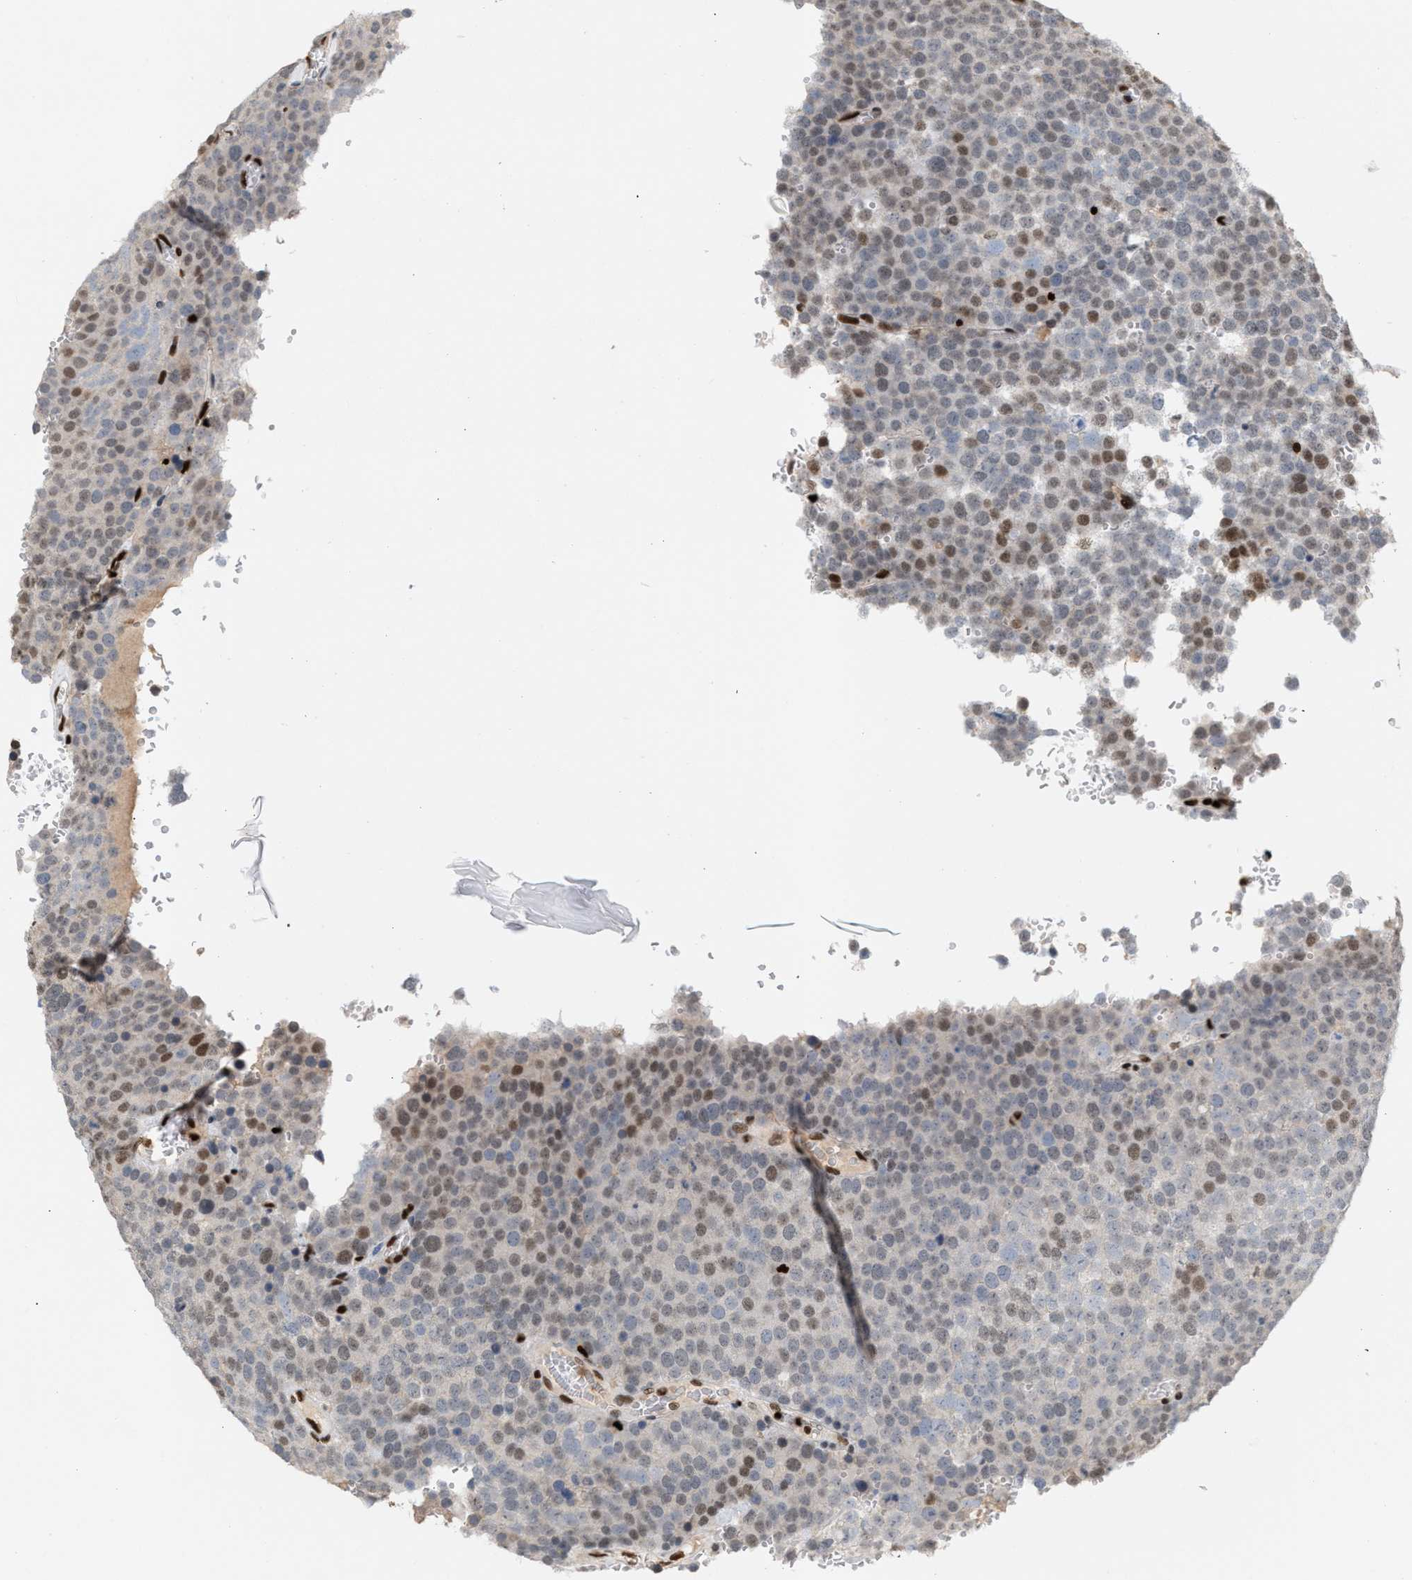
{"staining": {"intensity": "weak", "quantity": "25%-75%", "location": "nuclear"}, "tissue": "testis cancer", "cell_type": "Tumor cells", "image_type": "cancer", "snomed": [{"axis": "morphology", "description": "Seminoma, NOS"}, {"axis": "topography", "description": "Testis"}], "caption": "Immunohistochemical staining of human seminoma (testis) shows low levels of weak nuclear protein expression in approximately 25%-75% of tumor cells.", "gene": "RNASEK-C17orf49", "patient": {"sex": "male", "age": 71}}